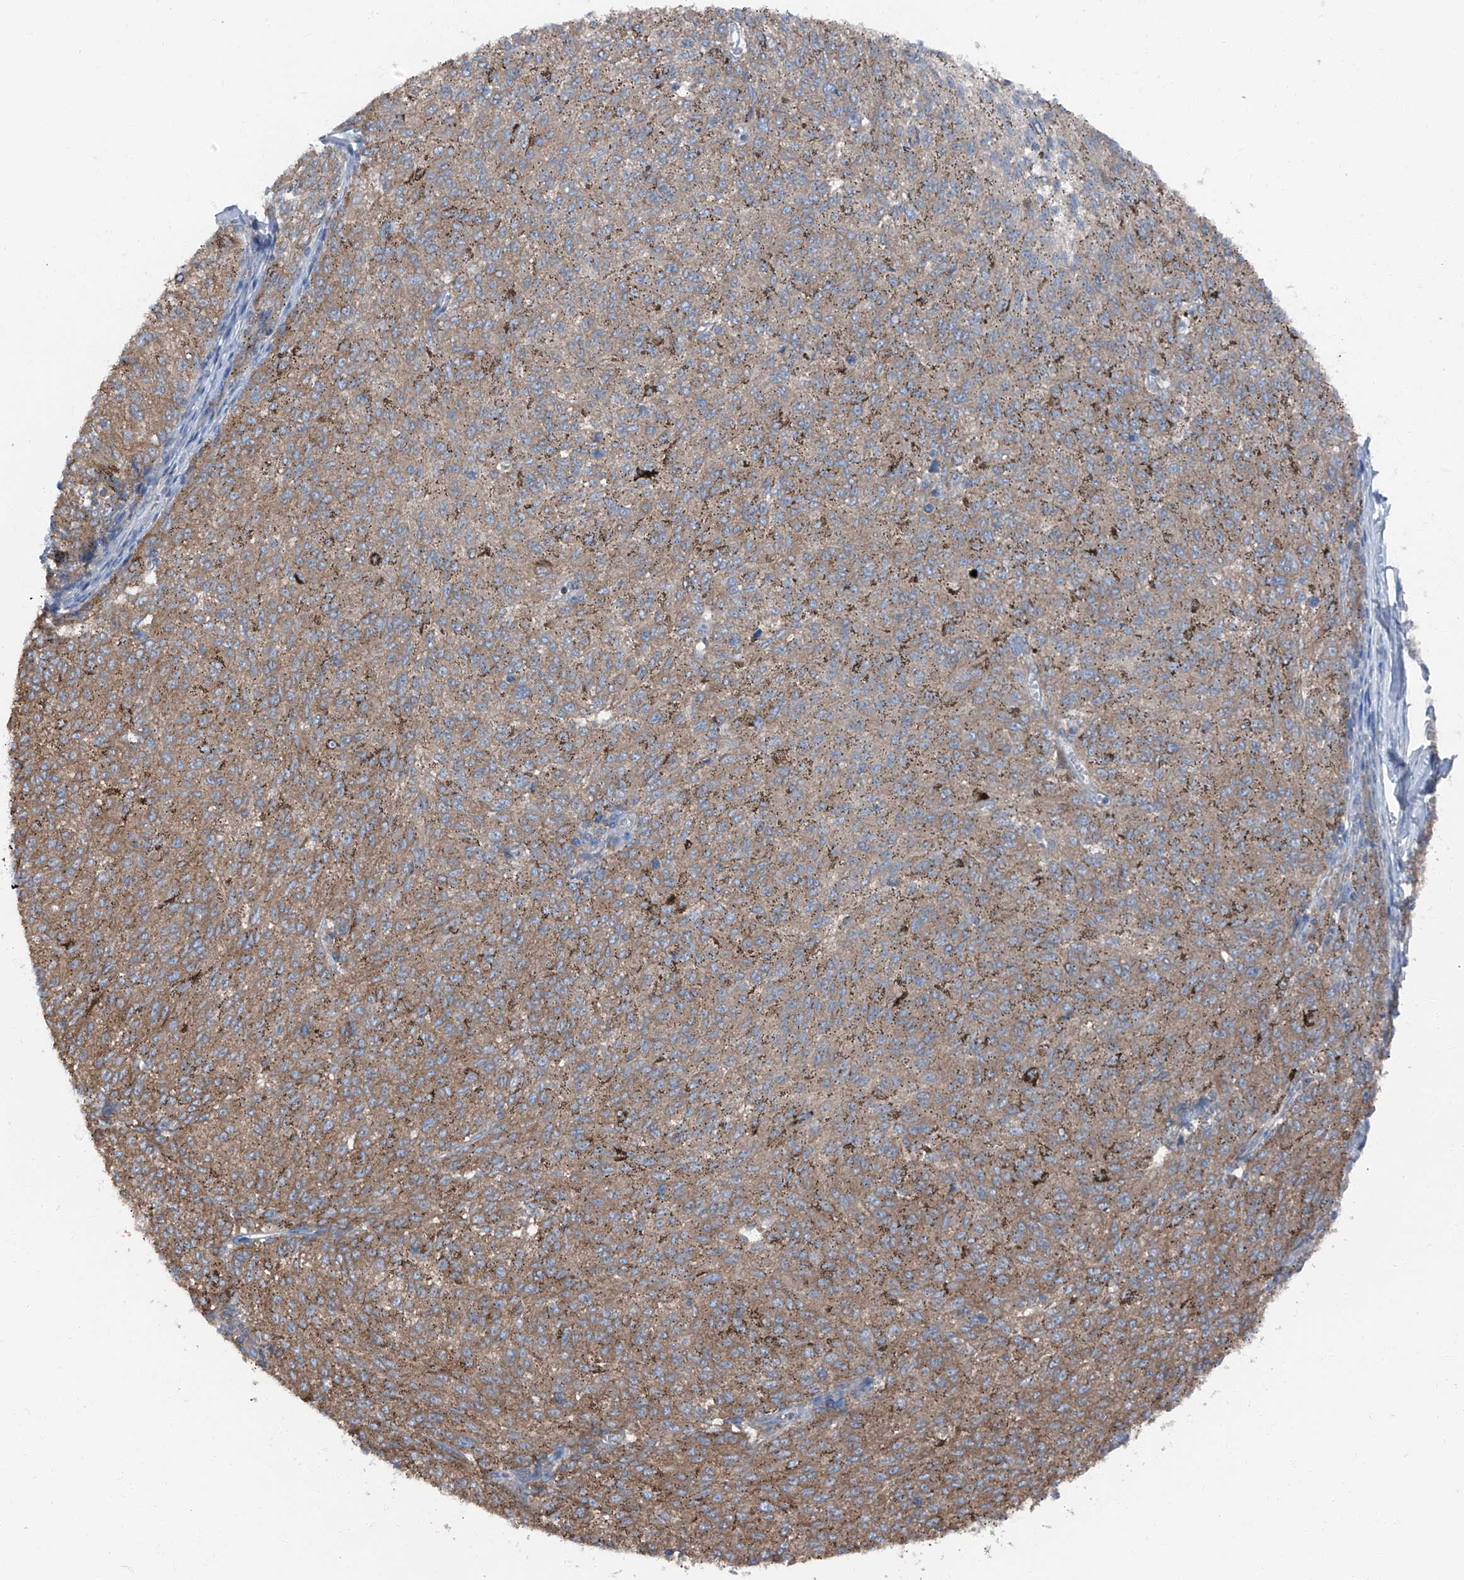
{"staining": {"intensity": "weak", "quantity": ">75%", "location": "cytoplasmic/membranous"}, "tissue": "melanoma", "cell_type": "Tumor cells", "image_type": "cancer", "snomed": [{"axis": "morphology", "description": "Malignant melanoma, NOS"}, {"axis": "topography", "description": "Skin"}], "caption": "Melanoma stained for a protein (brown) displays weak cytoplasmic/membranous positive positivity in approximately >75% of tumor cells.", "gene": "GPR142", "patient": {"sex": "female", "age": 72}}